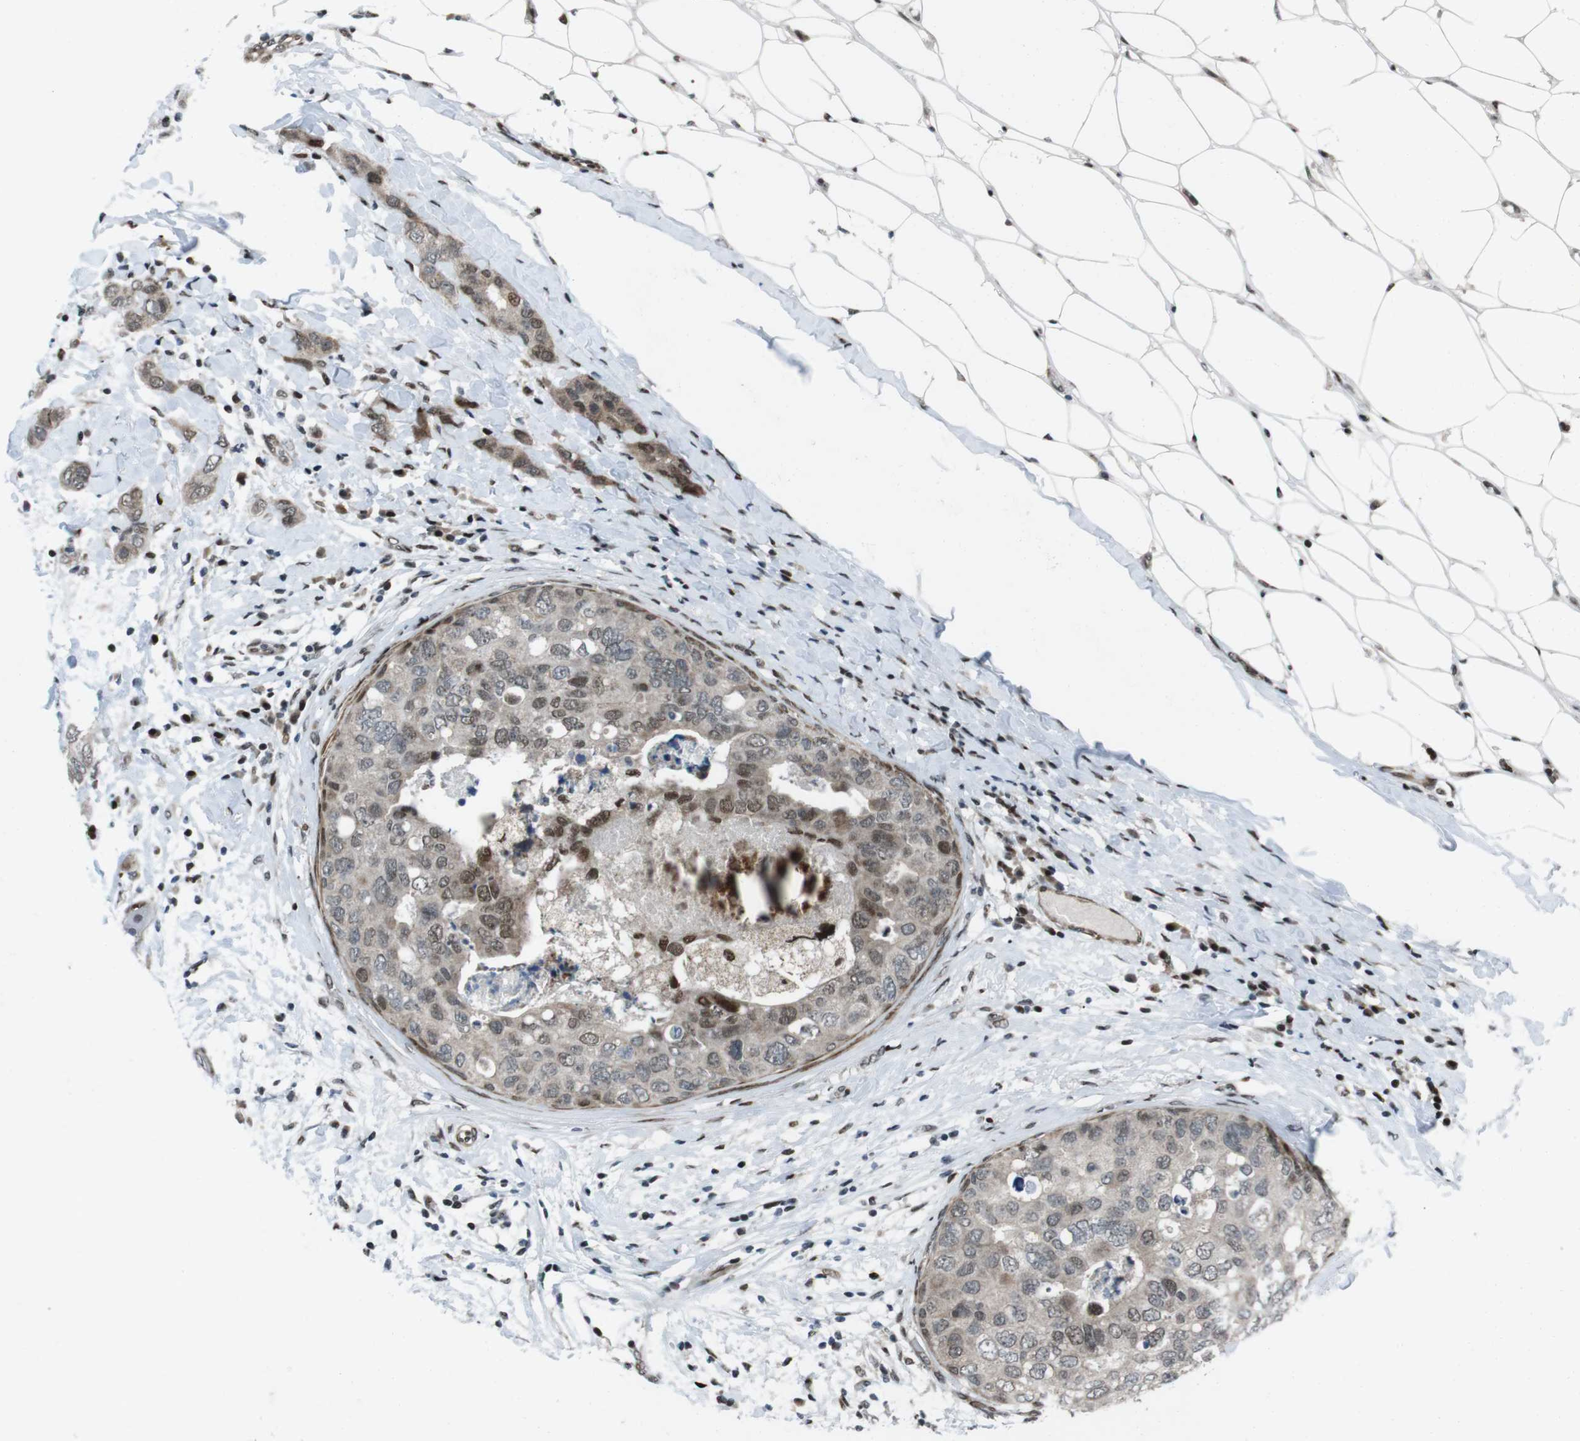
{"staining": {"intensity": "moderate", "quantity": "<25%", "location": "cytoplasmic/membranous,nuclear"}, "tissue": "breast cancer", "cell_type": "Tumor cells", "image_type": "cancer", "snomed": [{"axis": "morphology", "description": "Duct carcinoma"}, {"axis": "topography", "description": "Breast"}], "caption": "A high-resolution image shows IHC staining of breast infiltrating ductal carcinoma, which exhibits moderate cytoplasmic/membranous and nuclear staining in approximately <25% of tumor cells. Immunohistochemistry stains the protein in brown and the nuclei are stained blue.", "gene": "PBRM1", "patient": {"sex": "female", "age": 50}}